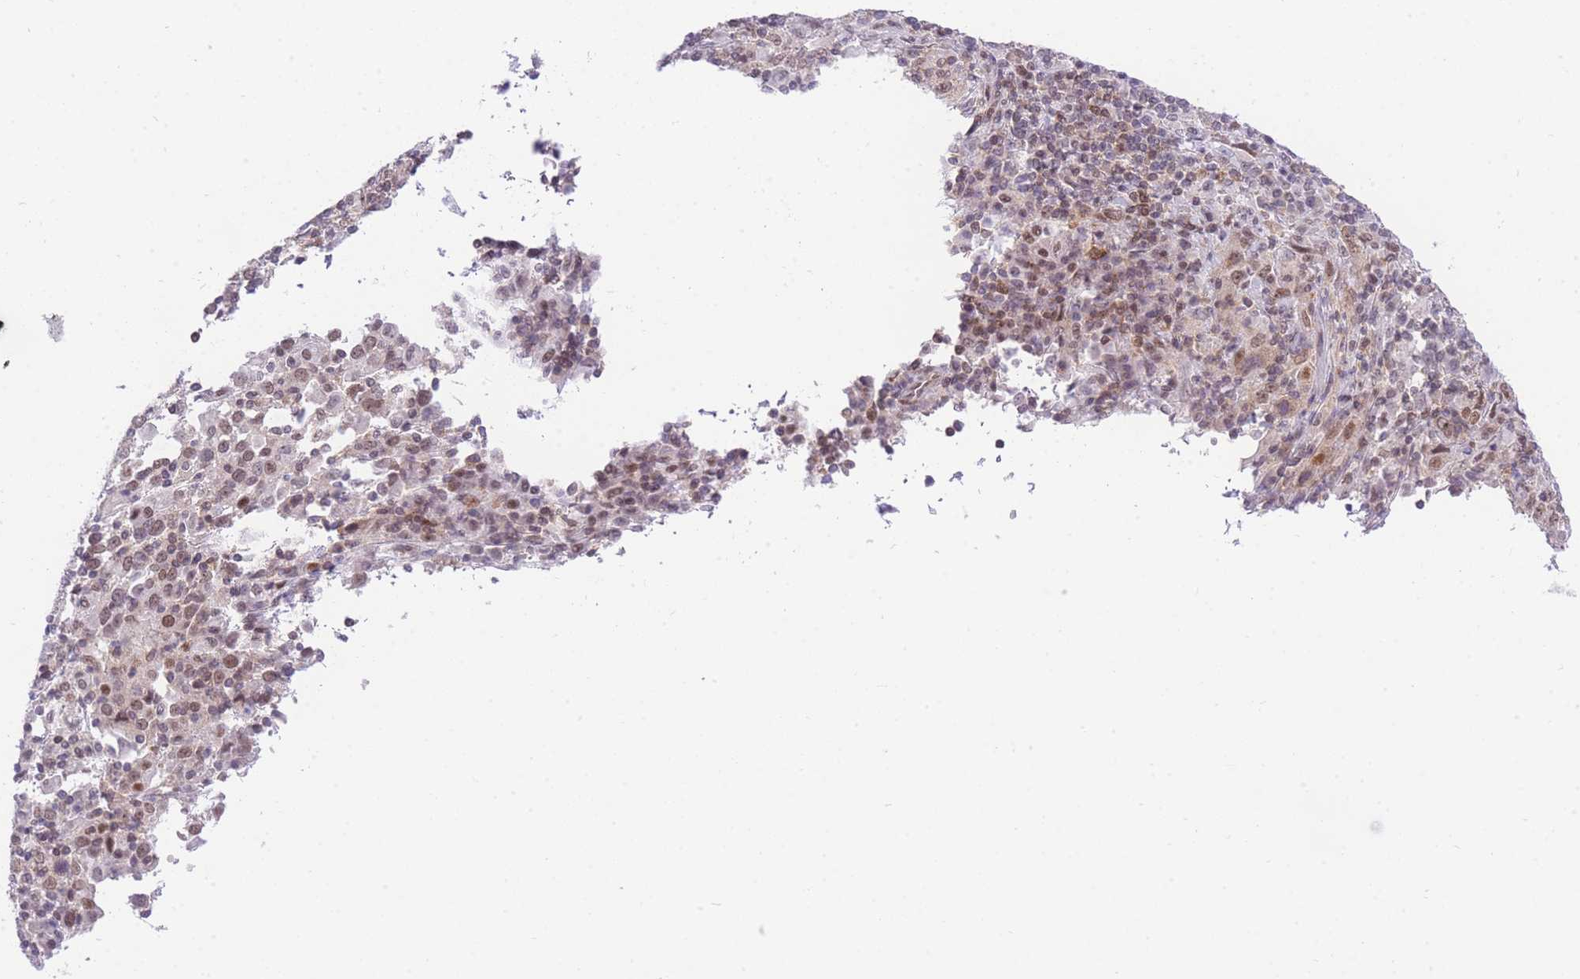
{"staining": {"intensity": "moderate", "quantity": ">75%", "location": "nuclear"}, "tissue": "cervical cancer", "cell_type": "Tumor cells", "image_type": "cancer", "snomed": [{"axis": "morphology", "description": "Squamous cell carcinoma, NOS"}, {"axis": "topography", "description": "Cervix"}], "caption": "Immunohistochemistry (IHC) micrograph of cervical cancer stained for a protein (brown), which demonstrates medium levels of moderate nuclear positivity in about >75% of tumor cells.", "gene": "STK39", "patient": {"sex": "female", "age": 46}}